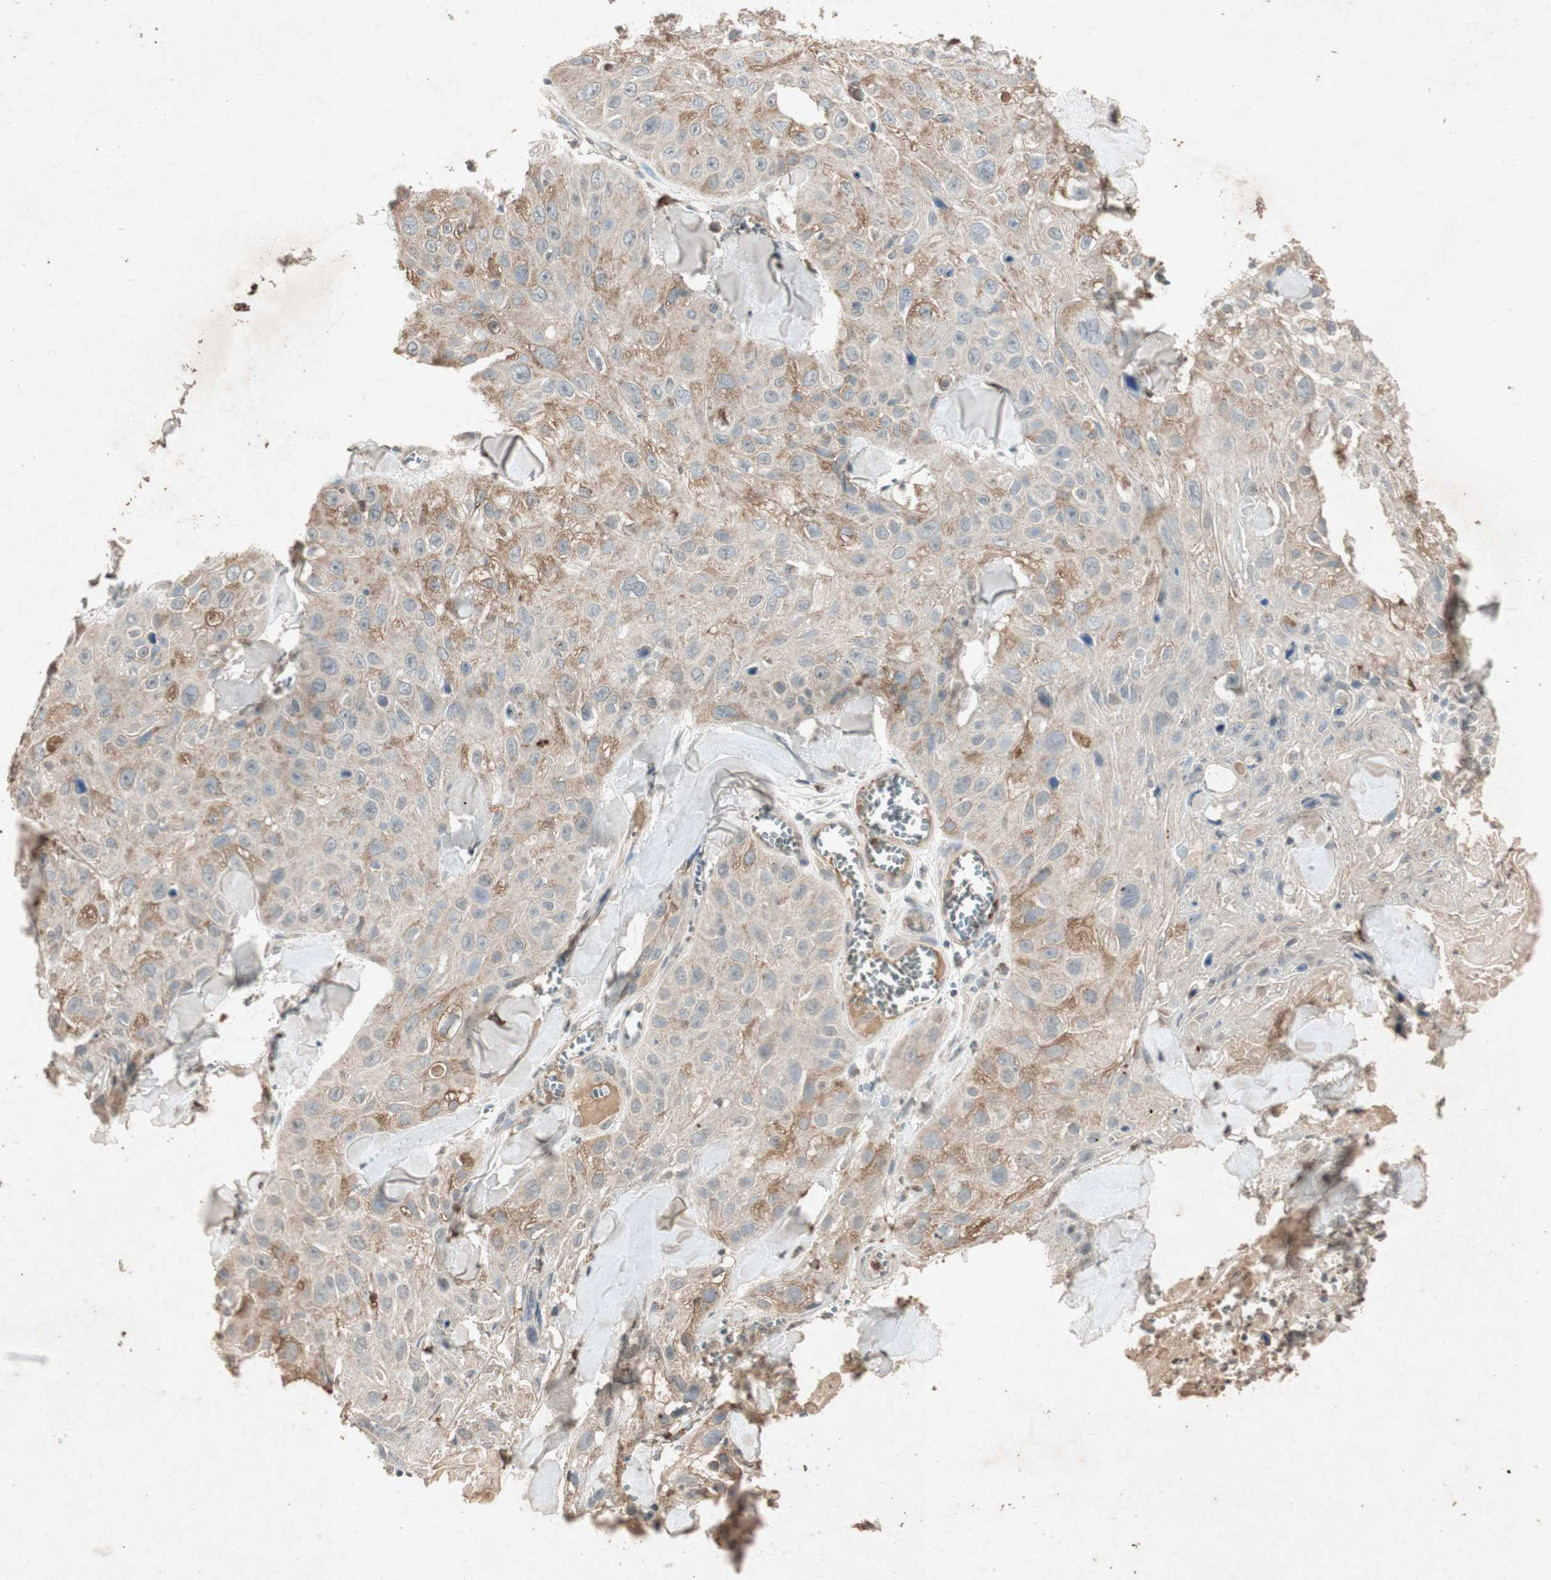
{"staining": {"intensity": "weak", "quantity": ">75%", "location": "cytoplasmic/membranous"}, "tissue": "skin cancer", "cell_type": "Tumor cells", "image_type": "cancer", "snomed": [{"axis": "morphology", "description": "Squamous cell carcinoma, NOS"}, {"axis": "topography", "description": "Skin"}], "caption": "This histopathology image shows immunohistochemistry (IHC) staining of human skin squamous cell carcinoma, with low weak cytoplasmic/membranous expression in about >75% of tumor cells.", "gene": "MSRB1", "patient": {"sex": "male", "age": 86}}